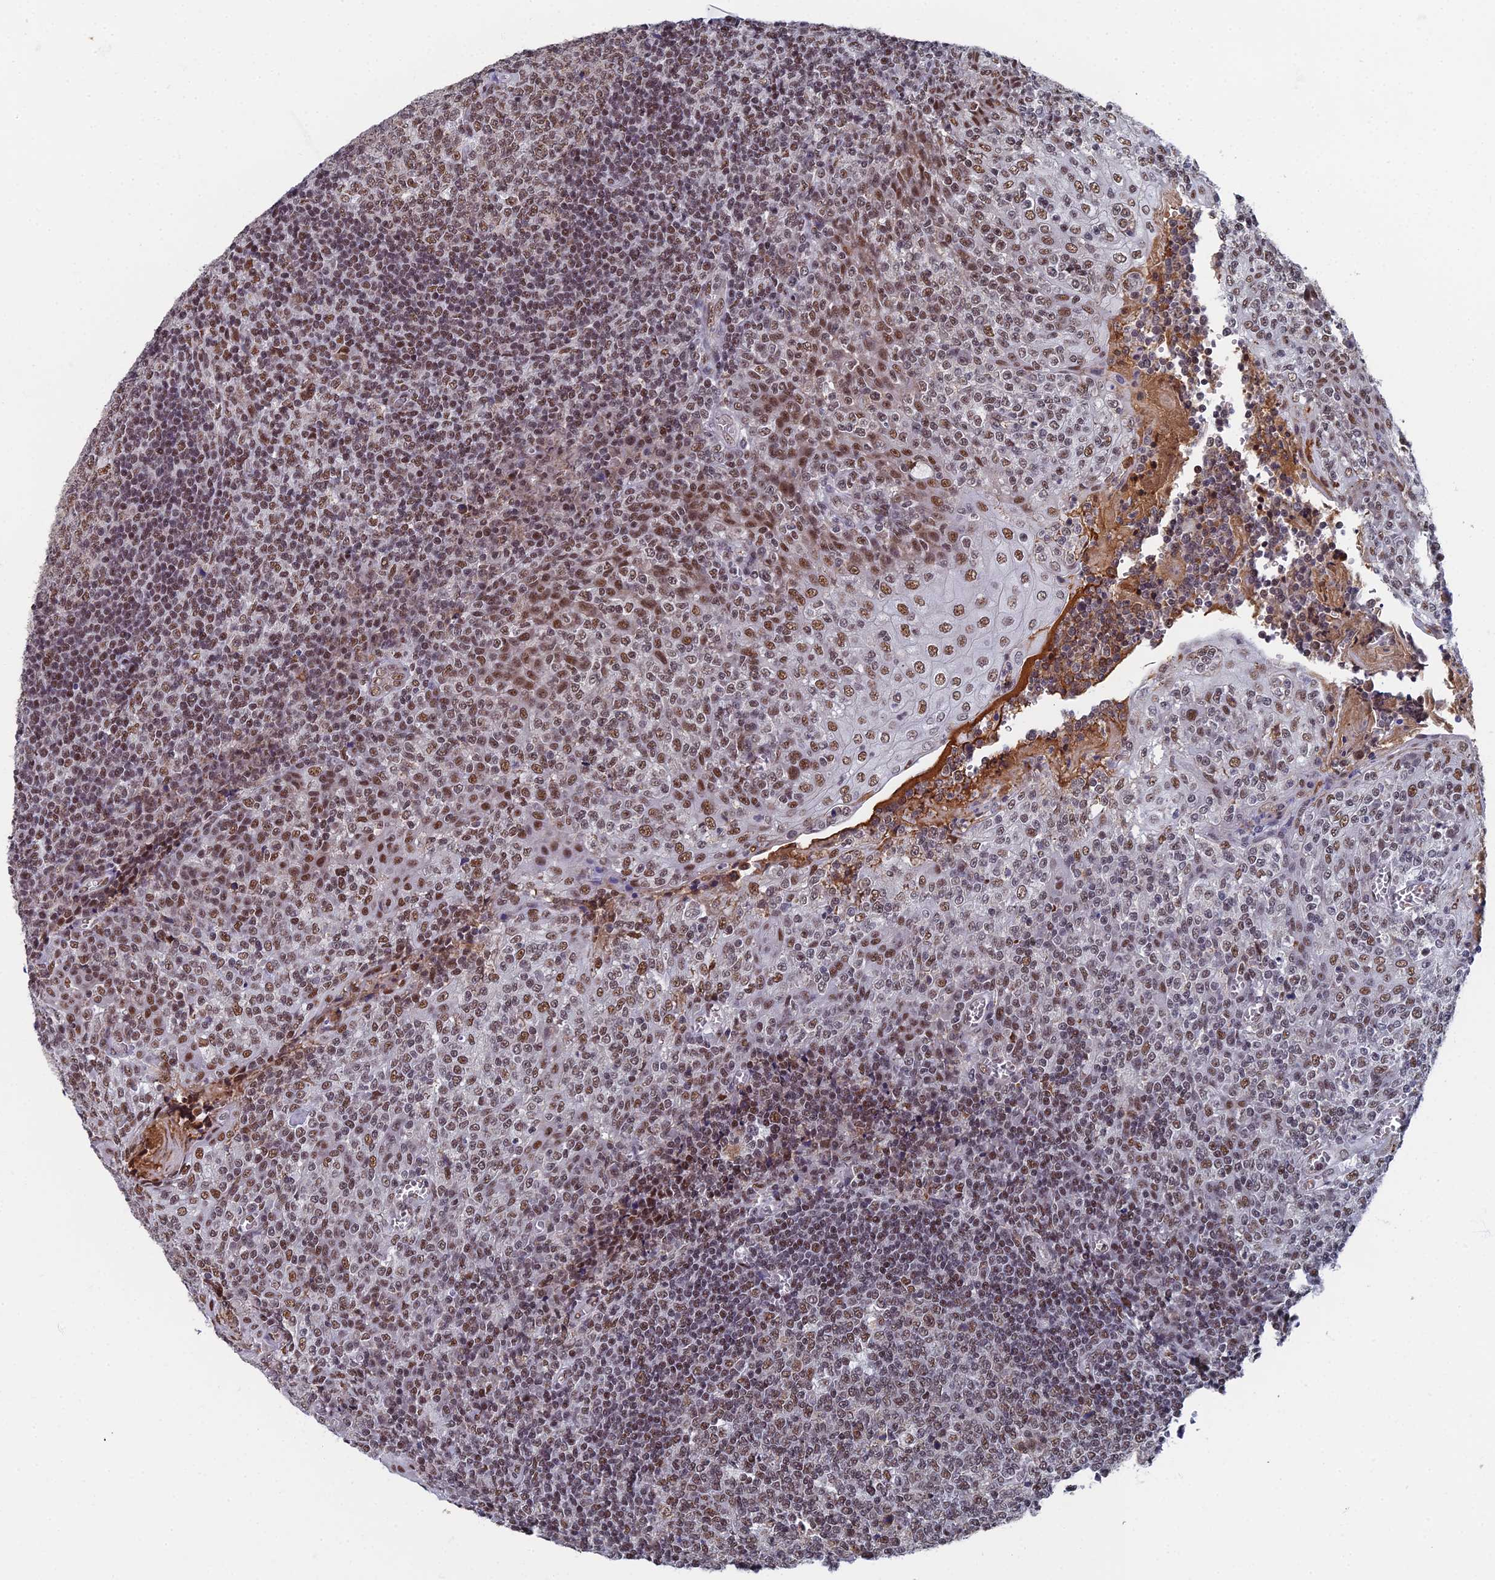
{"staining": {"intensity": "weak", "quantity": ">75%", "location": "nuclear"}, "tissue": "tonsil", "cell_type": "Germinal center cells", "image_type": "normal", "snomed": [{"axis": "morphology", "description": "Normal tissue, NOS"}, {"axis": "topography", "description": "Tonsil"}], "caption": "A histopathology image showing weak nuclear expression in approximately >75% of germinal center cells in benign tonsil, as visualized by brown immunohistochemical staining.", "gene": "TAF13", "patient": {"sex": "female", "age": 19}}